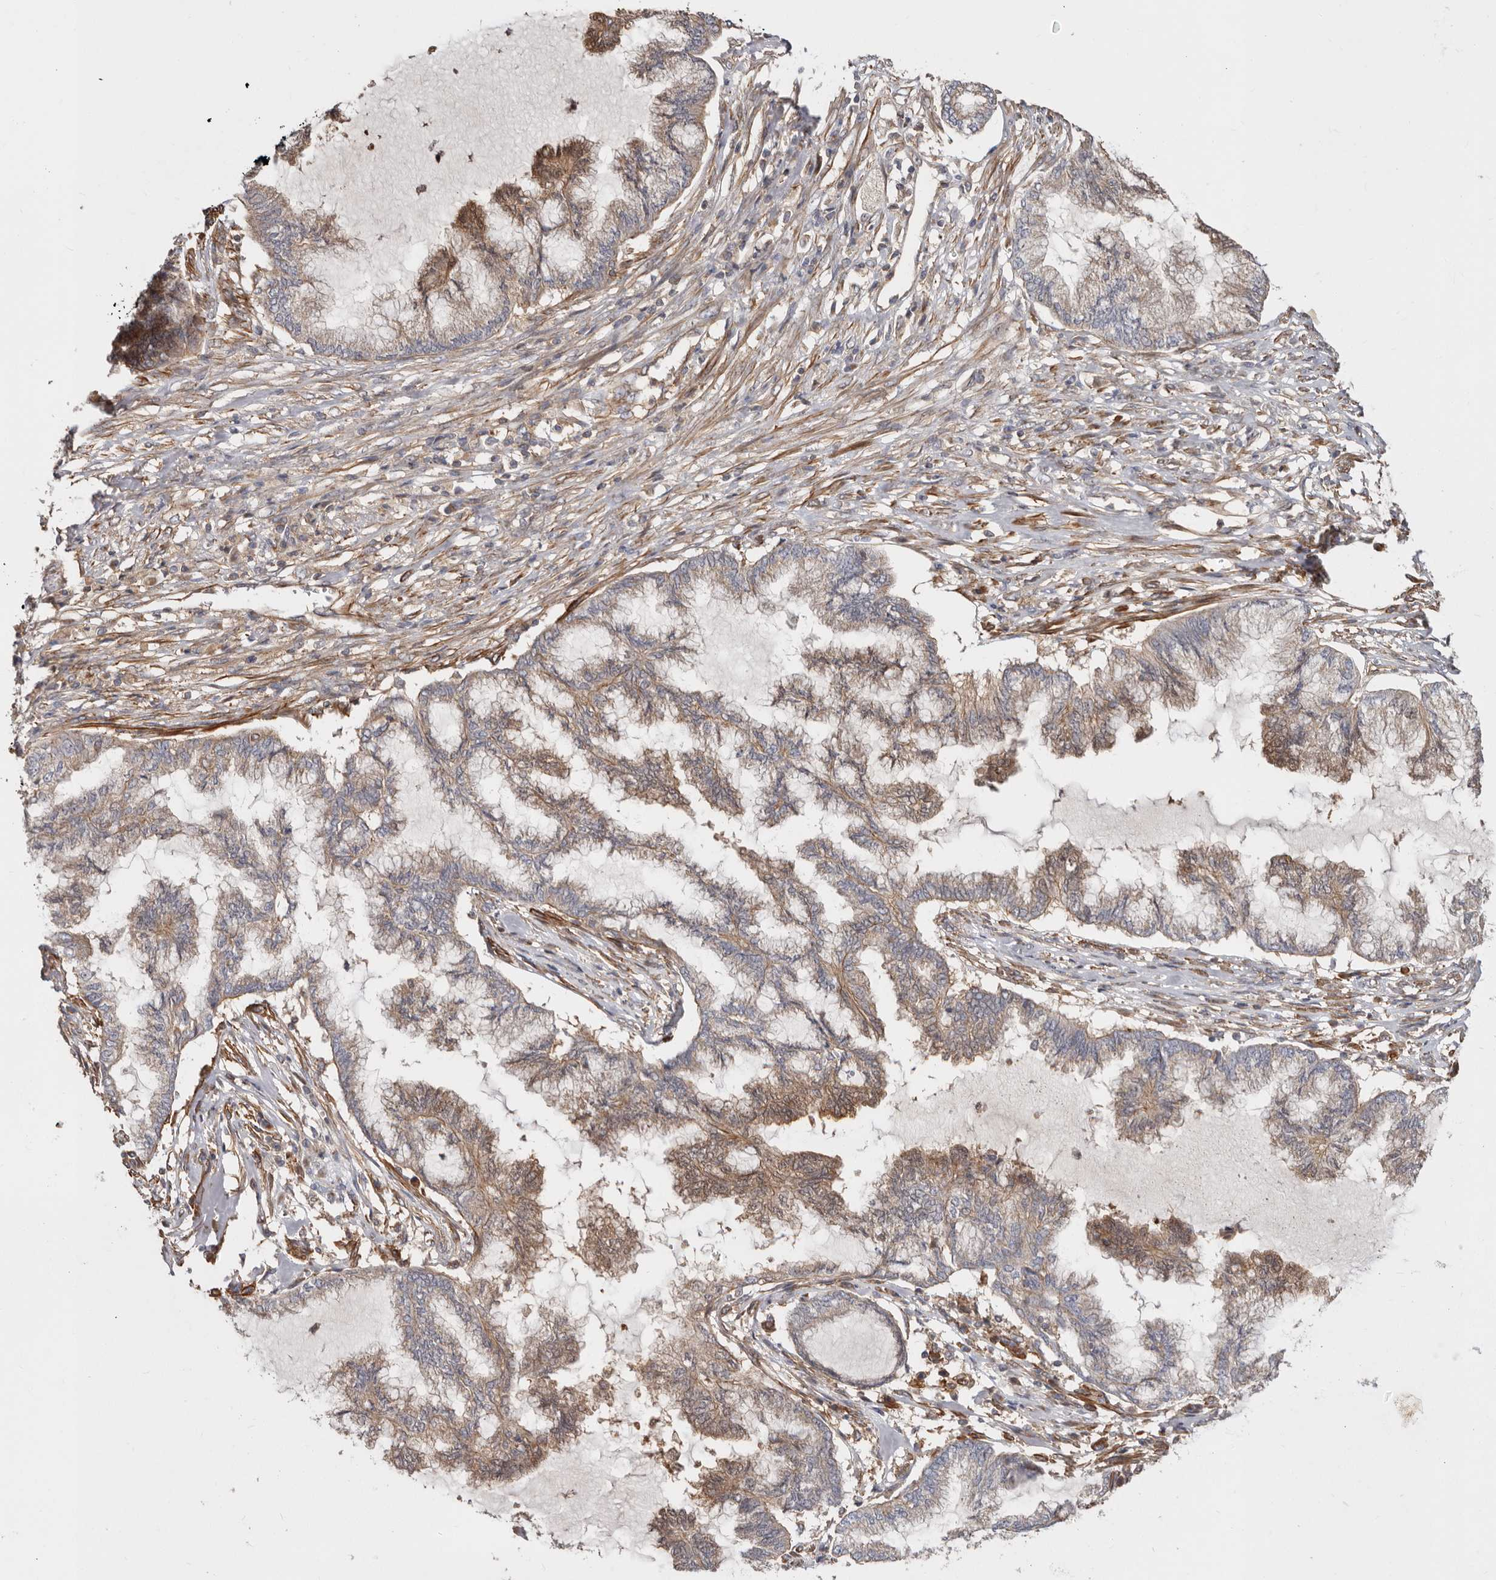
{"staining": {"intensity": "moderate", "quantity": ">75%", "location": "cytoplasmic/membranous"}, "tissue": "endometrial cancer", "cell_type": "Tumor cells", "image_type": "cancer", "snomed": [{"axis": "morphology", "description": "Adenocarcinoma, NOS"}, {"axis": "topography", "description": "Endometrium"}], "caption": "Protein staining reveals moderate cytoplasmic/membranous positivity in about >75% of tumor cells in endometrial cancer (adenocarcinoma). The staining was performed using DAB (3,3'-diaminobenzidine), with brown indicating positive protein expression. Nuclei are stained blue with hematoxylin.", "gene": "TMC7", "patient": {"sex": "female", "age": 86}}